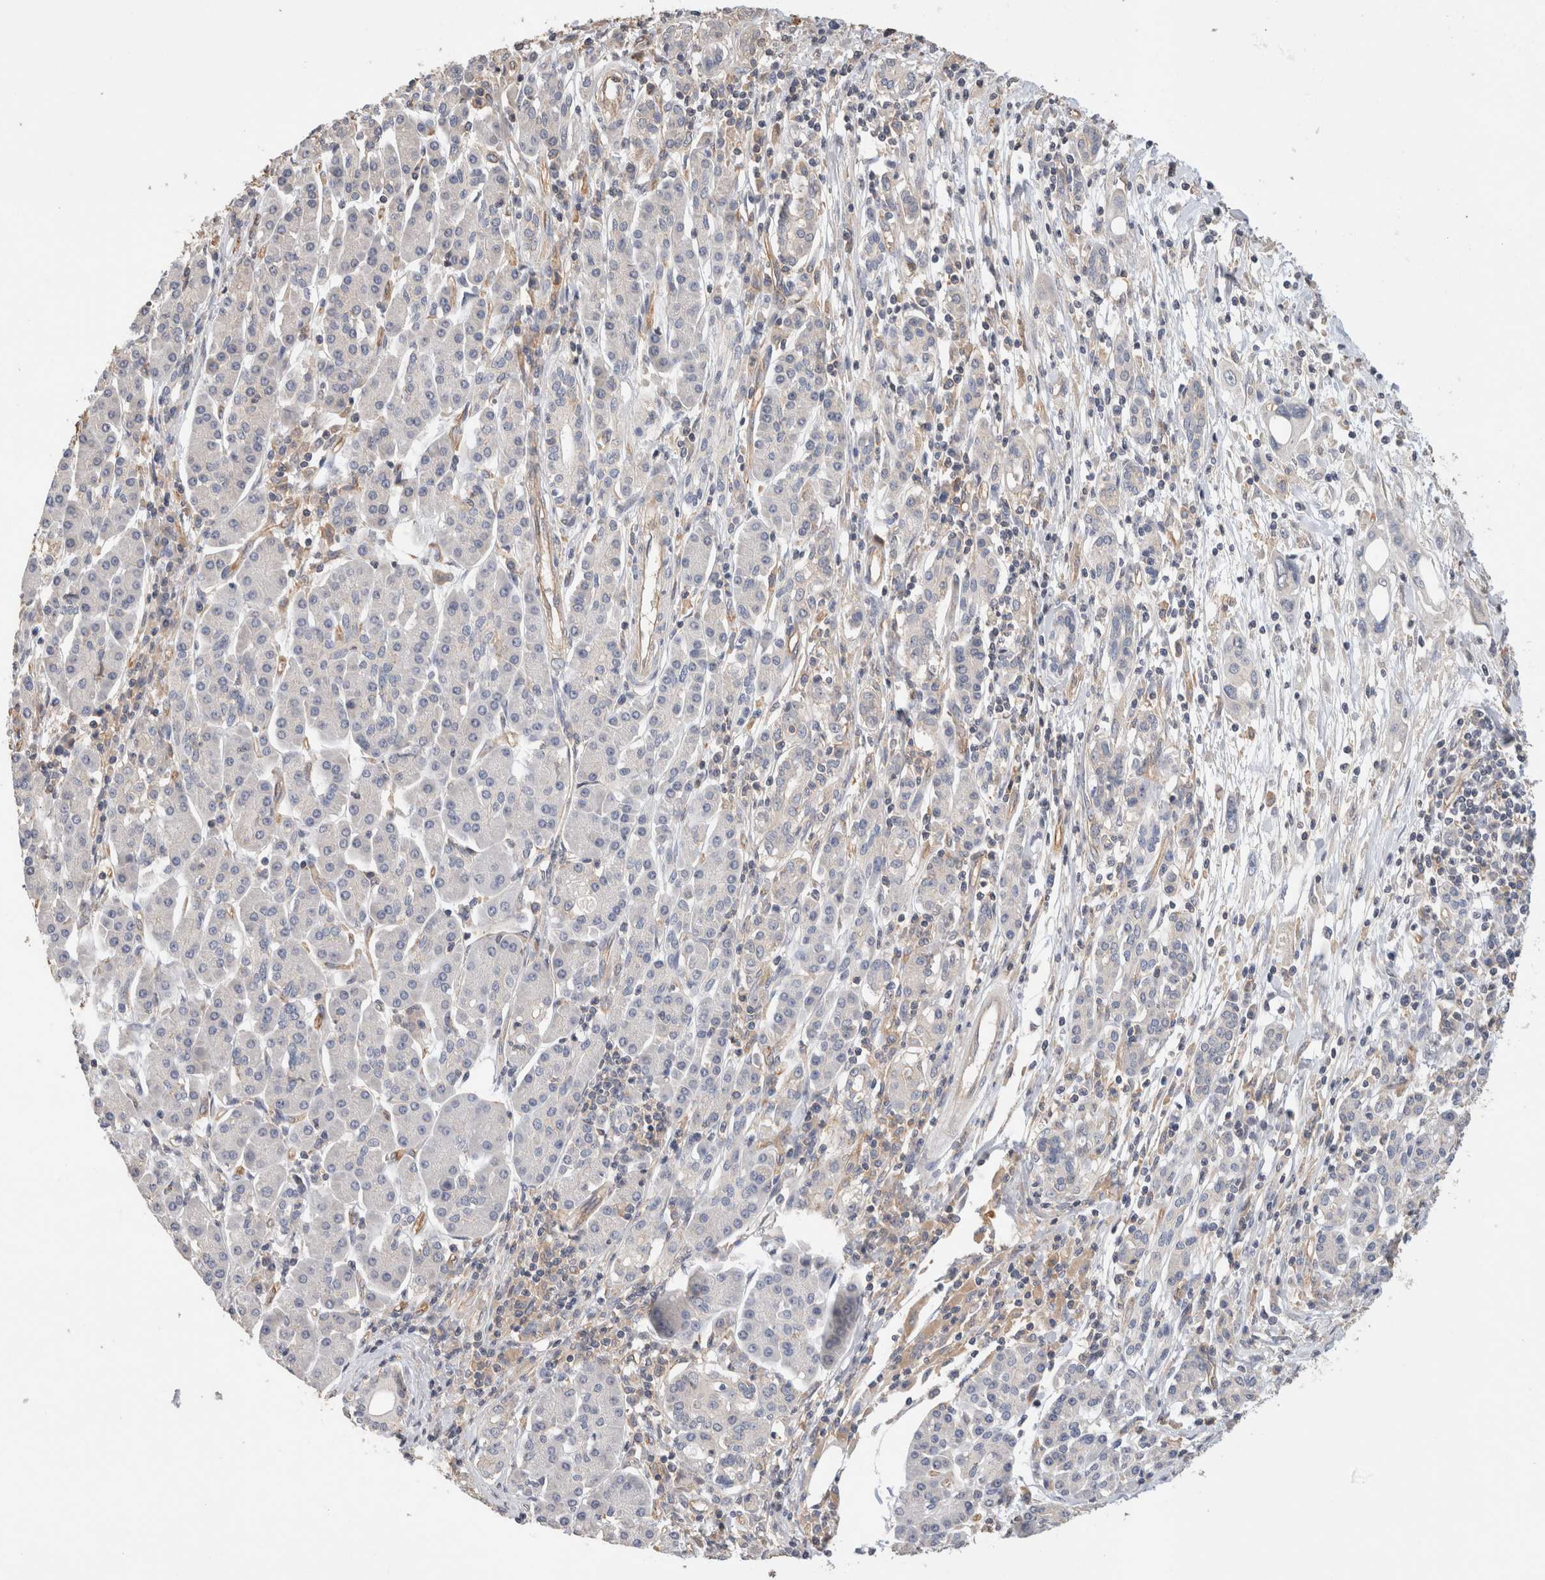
{"staining": {"intensity": "negative", "quantity": "none", "location": "none"}, "tissue": "pancreatic cancer", "cell_type": "Tumor cells", "image_type": "cancer", "snomed": [{"axis": "morphology", "description": "Adenocarcinoma, NOS"}, {"axis": "topography", "description": "Pancreas"}], "caption": "Immunohistochemical staining of human adenocarcinoma (pancreatic) displays no significant expression in tumor cells.", "gene": "CFAP418", "patient": {"sex": "female", "age": 57}}